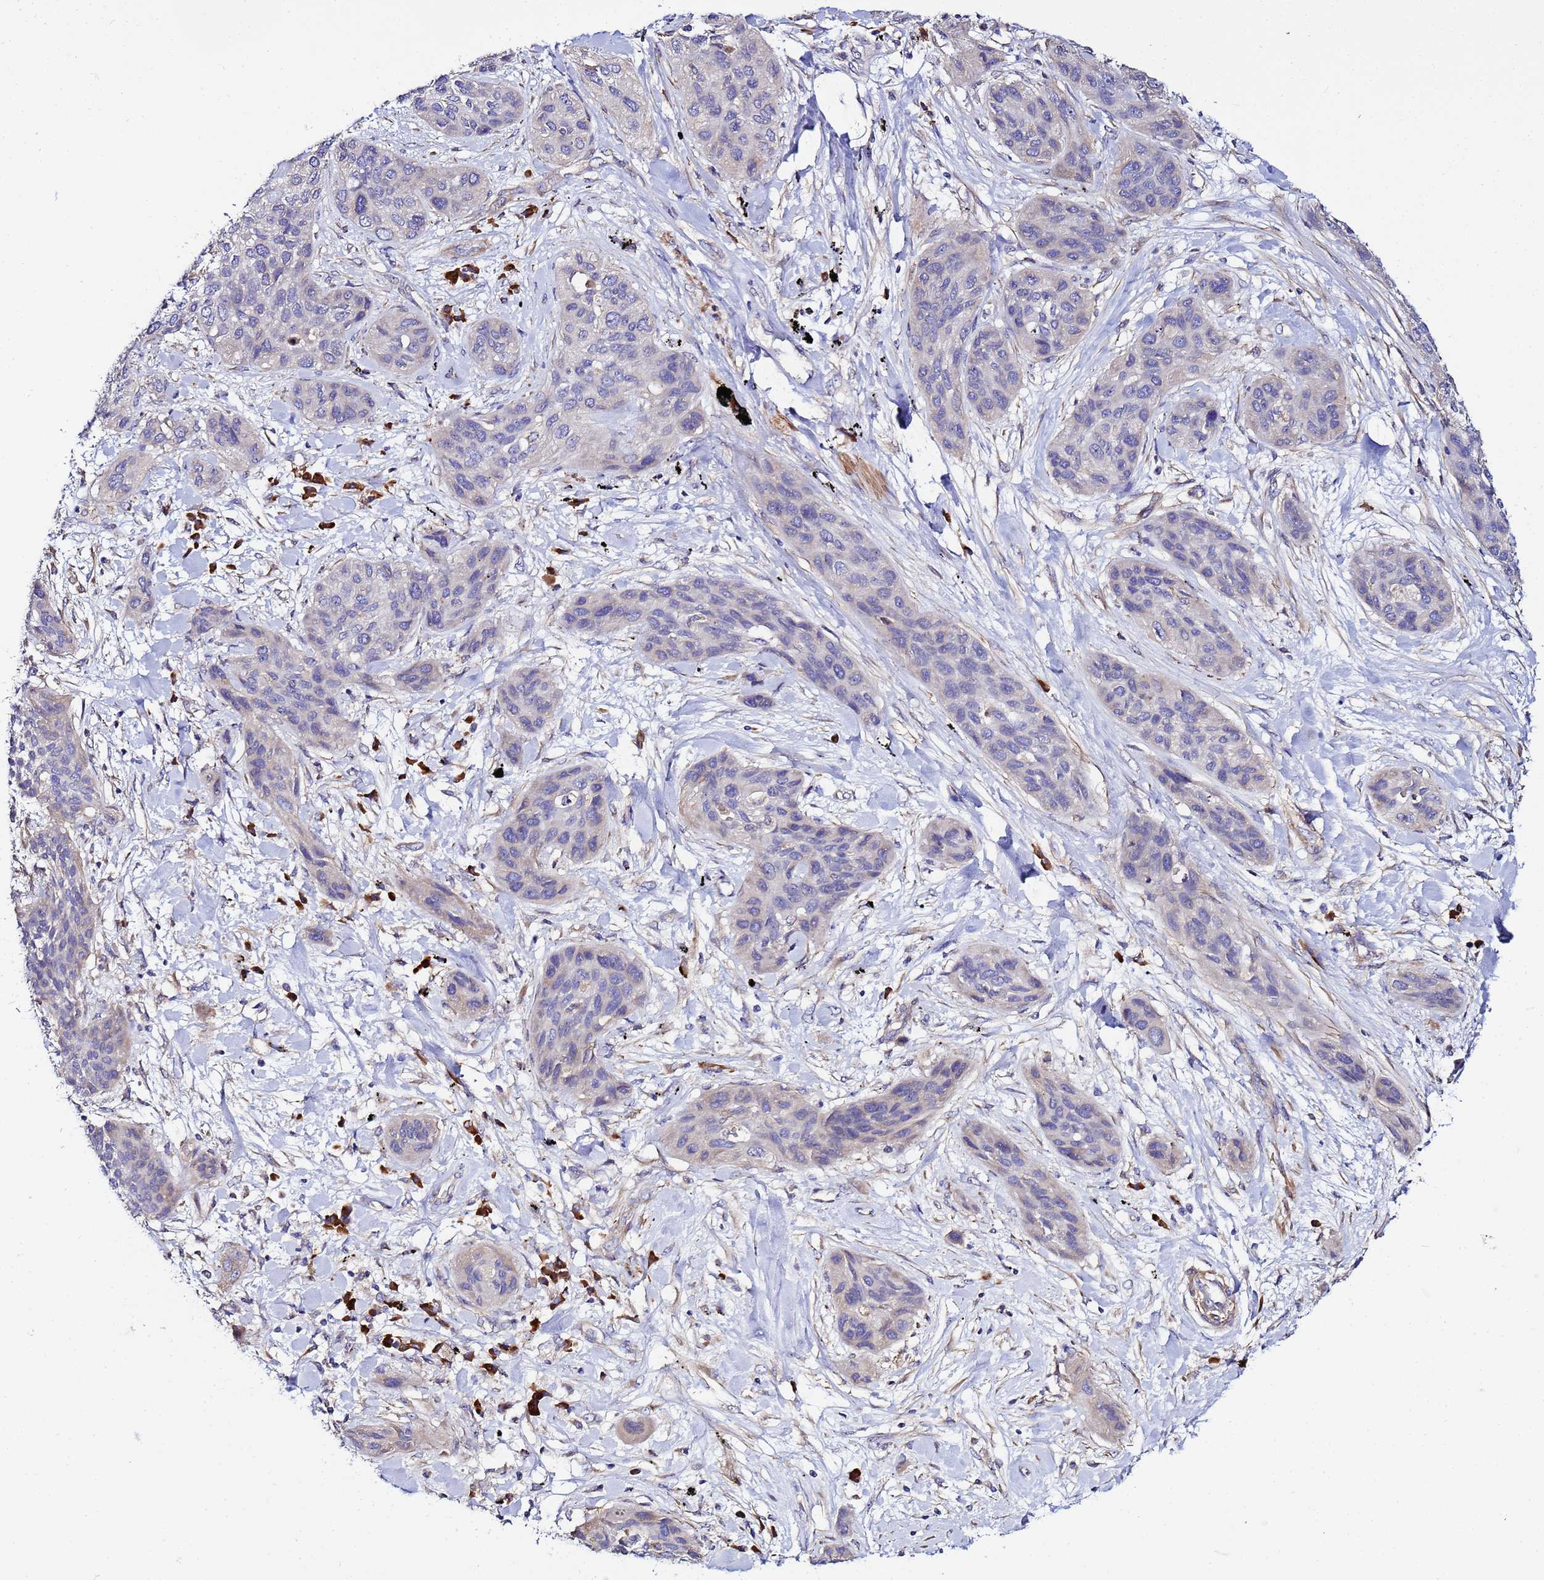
{"staining": {"intensity": "weak", "quantity": "25%-75%", "location": "cytoplasmic/membranous"}, "tissue": "lung cancer", "cell_type": "Tumor cells", "image_type": "cancer", "snomed": [{"axis": "morphology", "description": "Squamous cell carcinoma, NOS"}, {"axis": "topography", "description": "Lung"}], "caption": "There is low levels of weak cytoplasmic/membranous positivity in tumor cells of lung cancer (squamous cell carcinoma), as demonstrated by immunohistochemical staining (brown color).", "gene": "JRKL", "patient": {"sex": "female", "age": 70}}